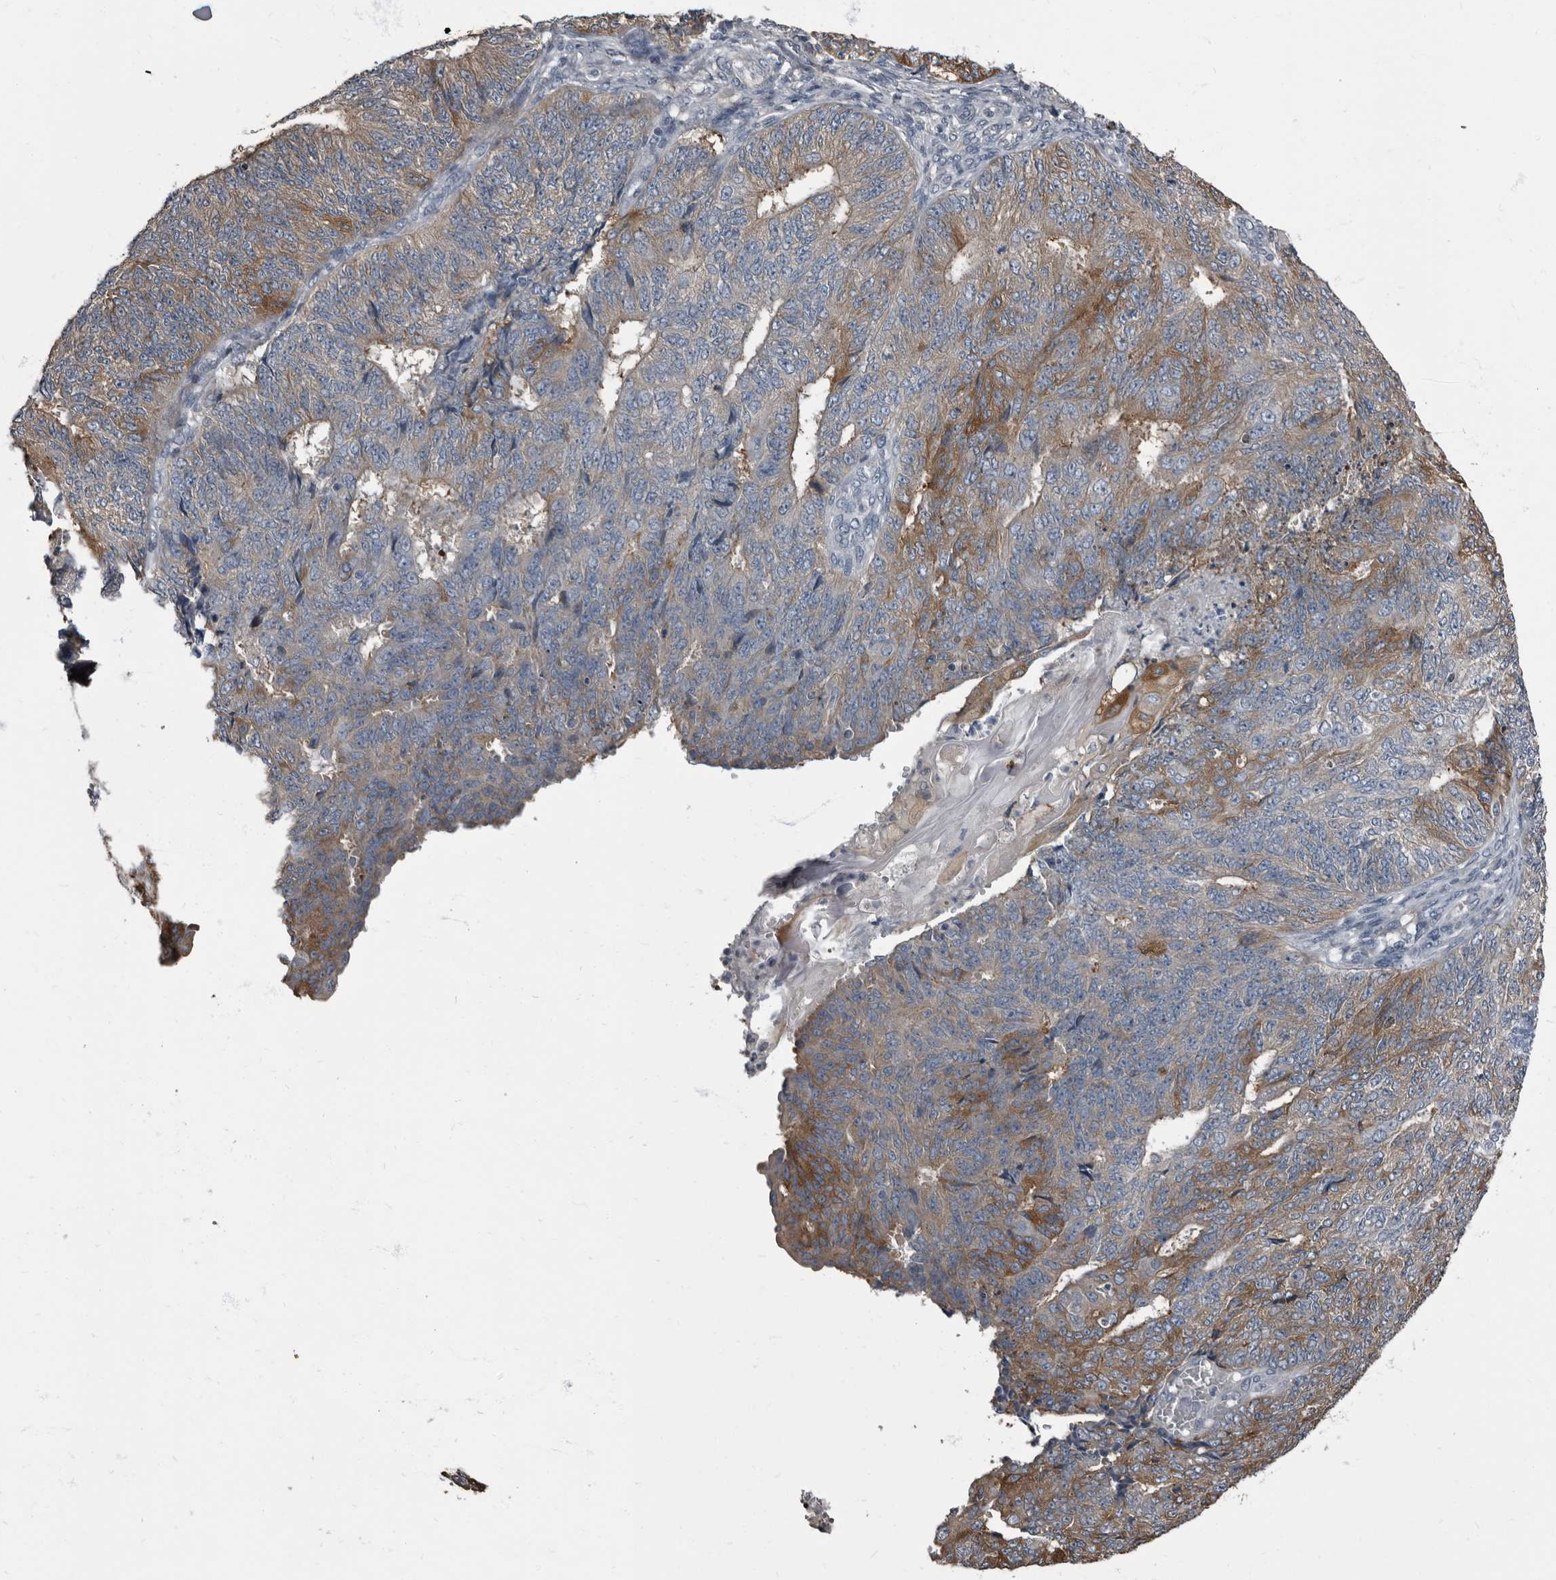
{"staining": {"intensity": "moderate", "quantity": "<25%", "location": "cytoplasmic/membranous"}, "tissue": "endometrial cancer", "cell_type": "Tumor cells", "image_type": "cancer", "snomed": [{"axis": "morphology", "description": "Adenocarcinoma, NOS"}, {"axis": "topography", "description": "Endometrium"}], "caption": "Adenocarcinoma (endometrial) tissue reveals moderate cytoplasmic/membranous positivity in about <25% of tumor cells (brown staining indicates protein expression, while blue staining denotes nuclei).", "gene": "TPD52L1", "patient": {"sex": "female", "age": 32}}